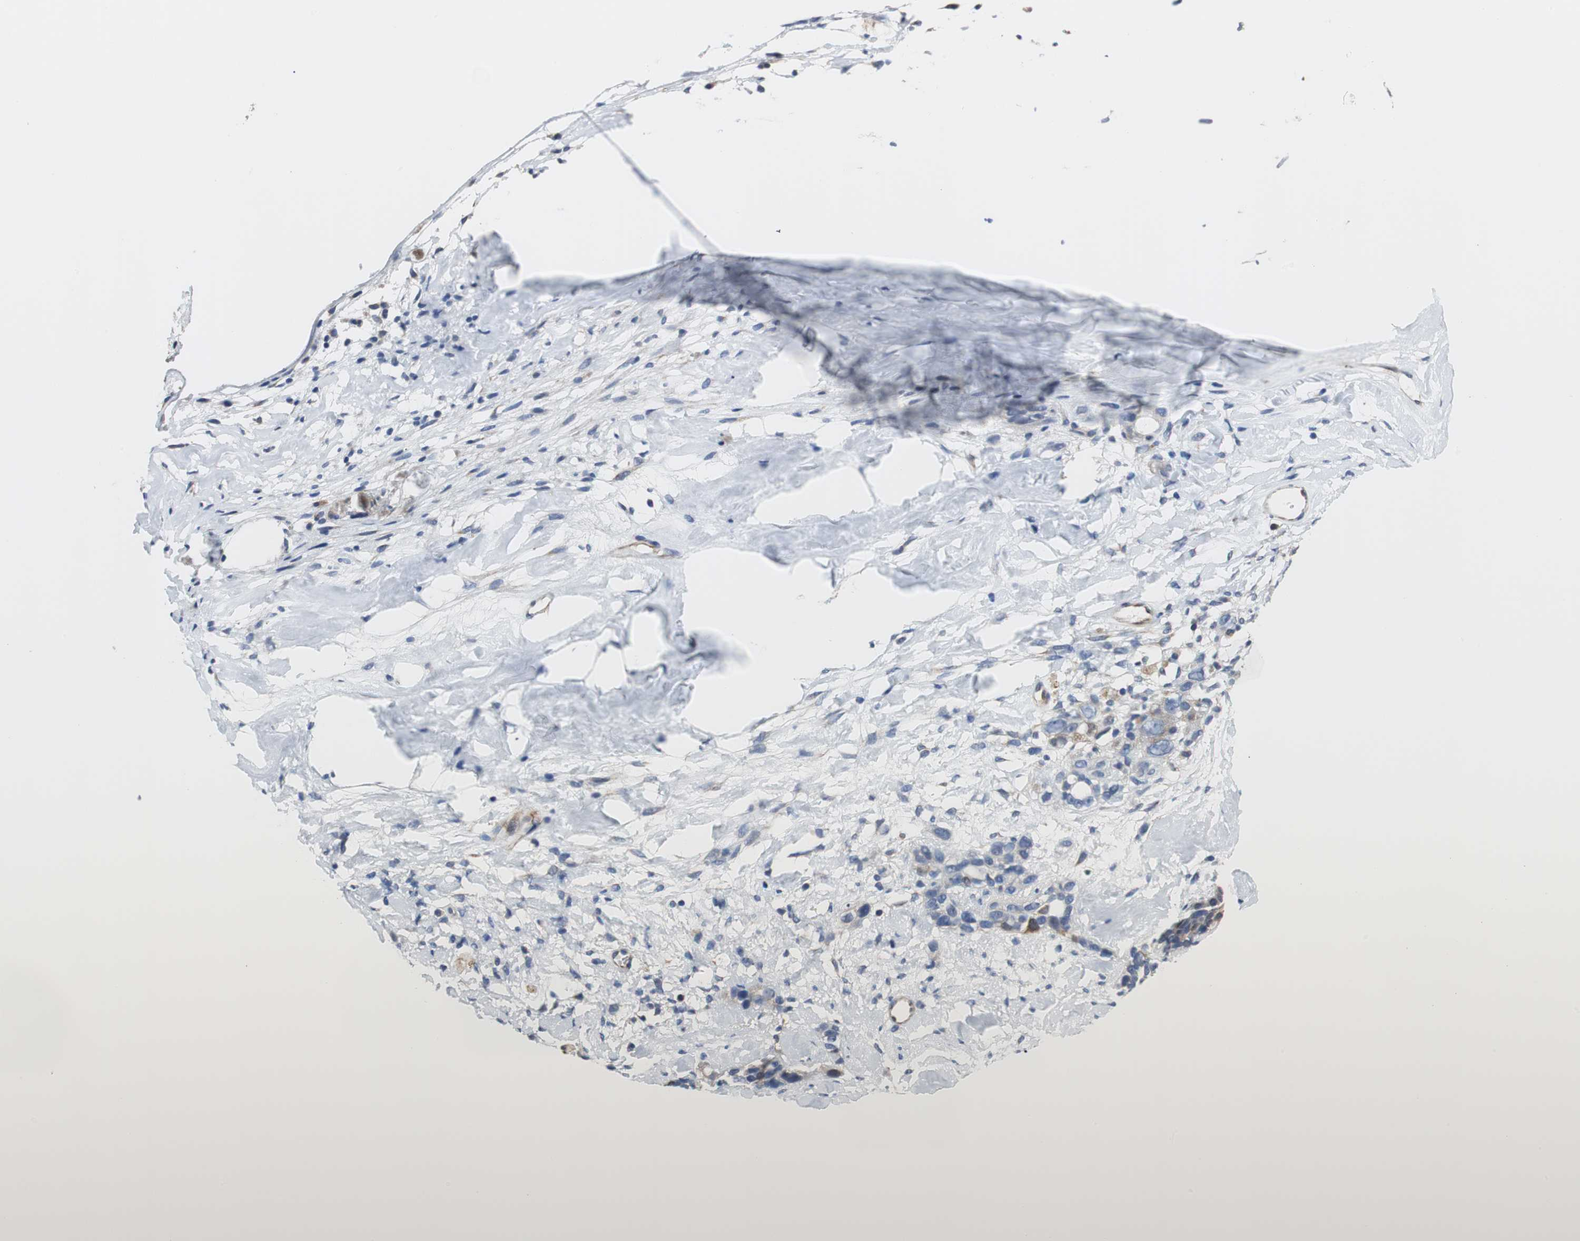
{"staining": {"intensity": "weak", "quantity": "<25%", "location": "cytoplasmic/membranous"}, "tissue": "ovarian cancer", "cell_type": "Tumor cells", "image_type": "cancer", "snomed": [{"axis": "morphology", "description": "Cystadenocarcinoma, serous, NOS"}, {"axis": "topography", "description": "Ovary"}], "caption": "IHC image of ovarian serous cystadenocarcinoma stained for a protein (brown), which shows no positivity in tumor cells. (Brightfield microscopy of DAB (3,3'-diaminobenzidine) IHC at high magnification).", "gene": "PCK1", "patient": {"sex": "female", "age": 66}}